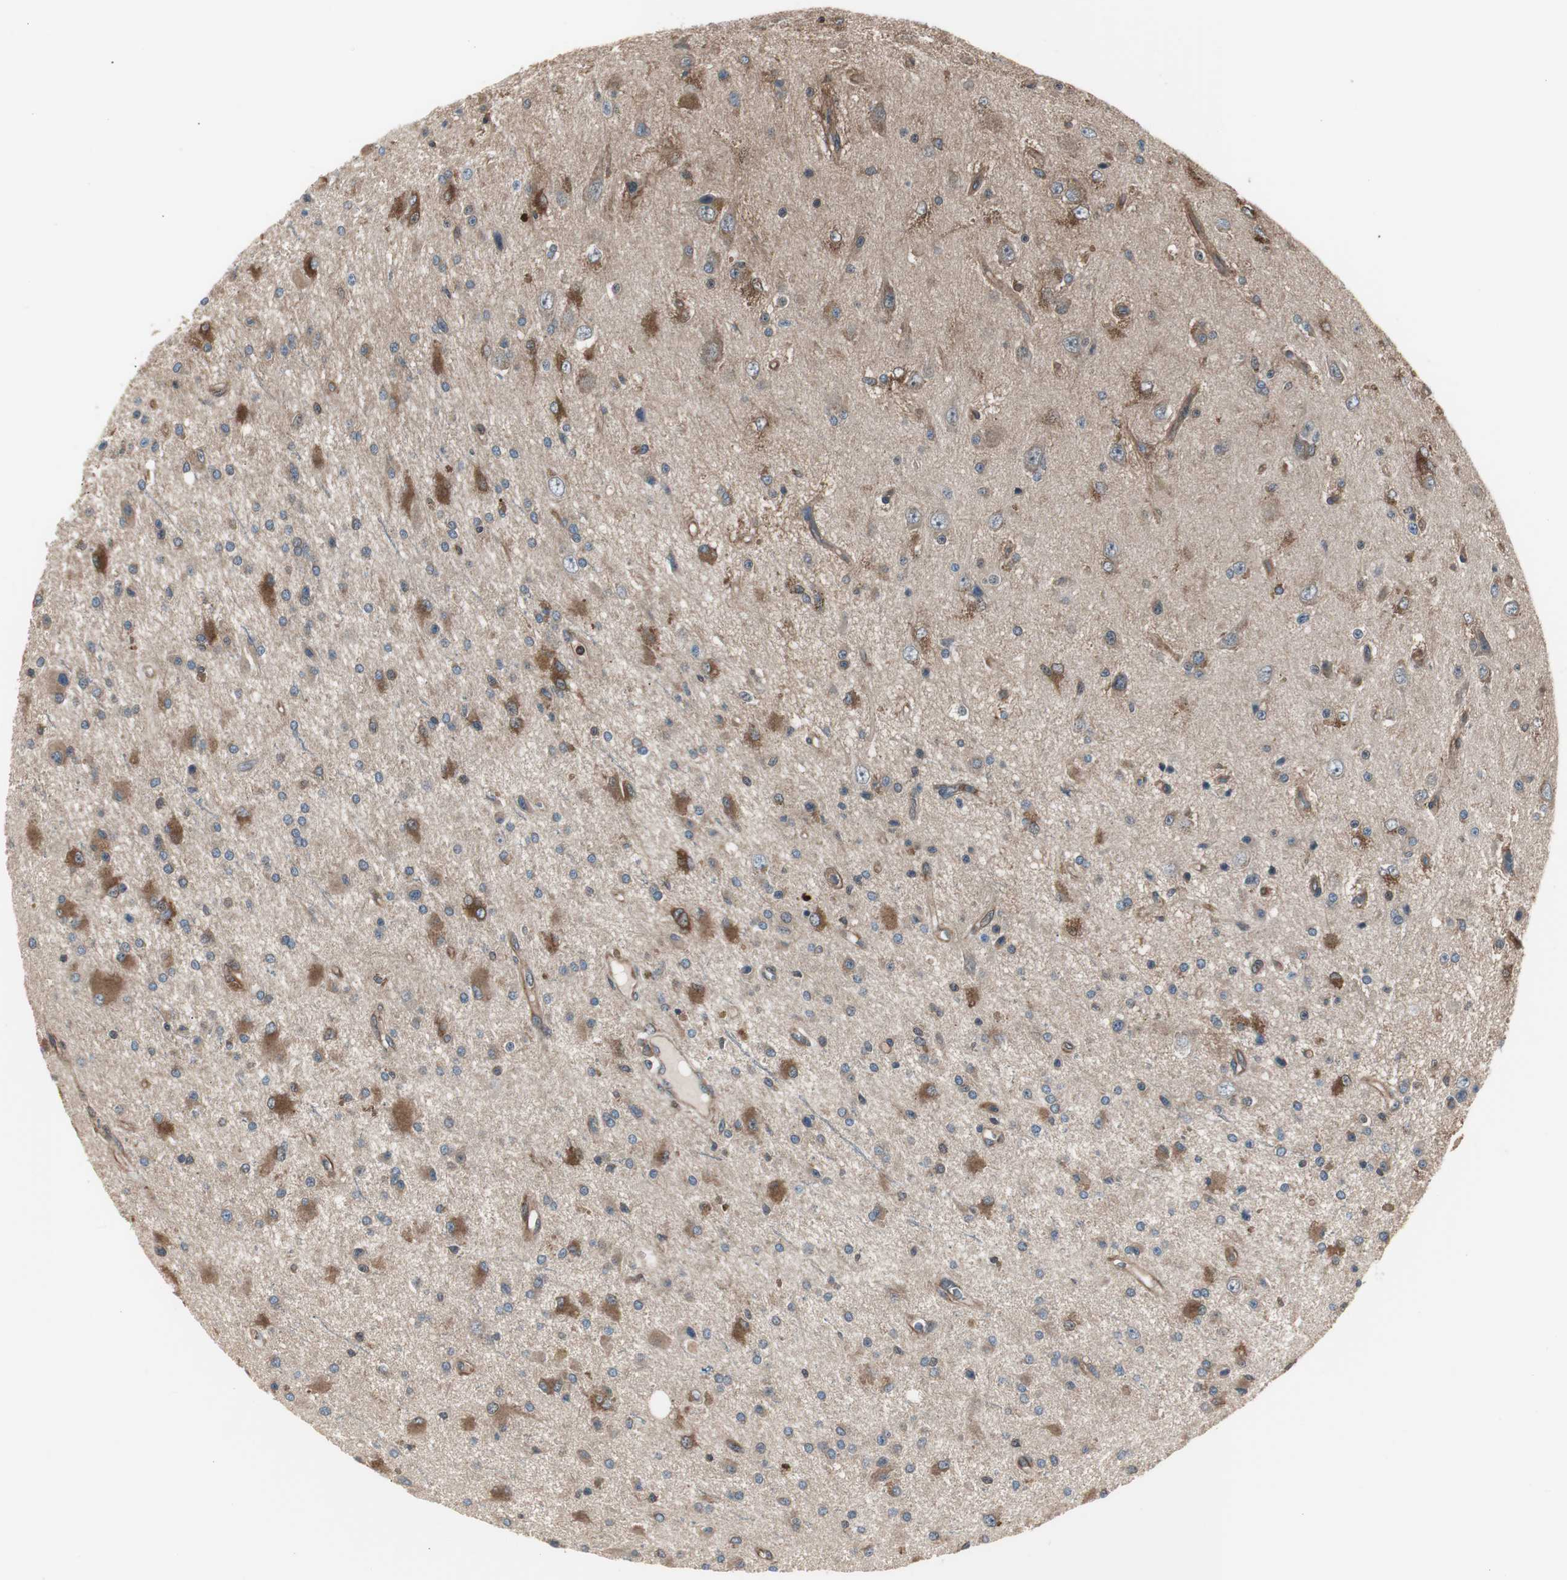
{"staining": {"intensity": "moderate", "quantity": "<25%", "location": "cytoplasmic/membranous"}, "tissue": "glioma", "cell_type": "Tumor cells", "image_type": "cancer", "snomed": [{"axis": "morphology", "description": "Glioma, malignant, Low grade"}, {"axis": "topography", "description": "Brain"}], "caption": "Human malignant low-grade glioma stained for a protein (brown) shows moderate cytoplasmic/membranous positive staining in about <25% of tumor cells.", "gene": "CAPNS1", "patient": {"sex": "male", "age": 58}}